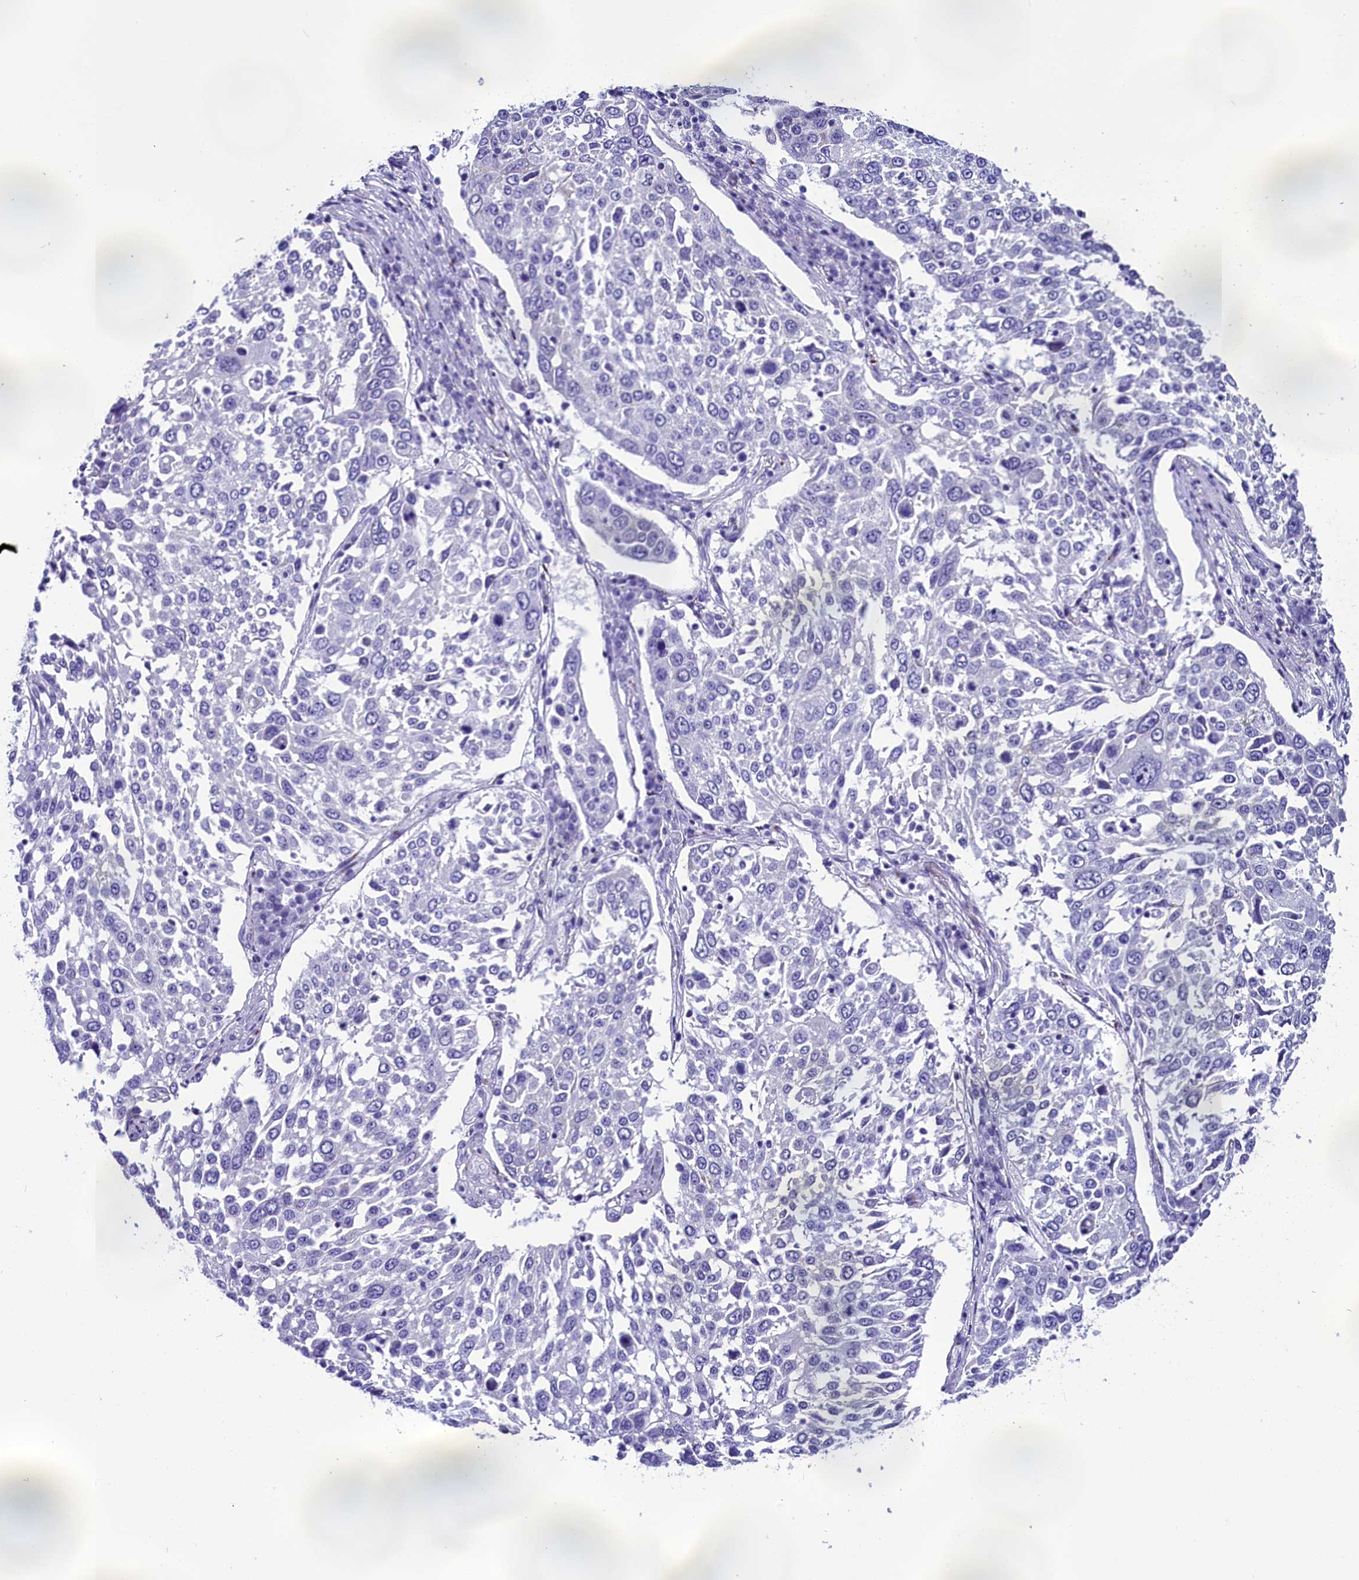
{"staining": {"intensity": "negative", "quantity": "none", "location": "none"}, "tissue": "lung cancer", "cell_type": "Tumor cells", "image_type": "cancer", "snomed": [{"axis": "morphology", "description": "Squamous cell carcinoma, NOS"}, {"axis": "topography", "description": "Lung"}], "caption": "Immunohistochemical staining of human squamous cell carcinoma (lung) demonstrates no significant staining in tumor cells. (DAB (3,3'-diaminobenzidine) immunohistochemistry (IHC) with hematoxylin counter stain).", "gene": "AP3B2", "patient": {"sex": "male", "age": 65}}